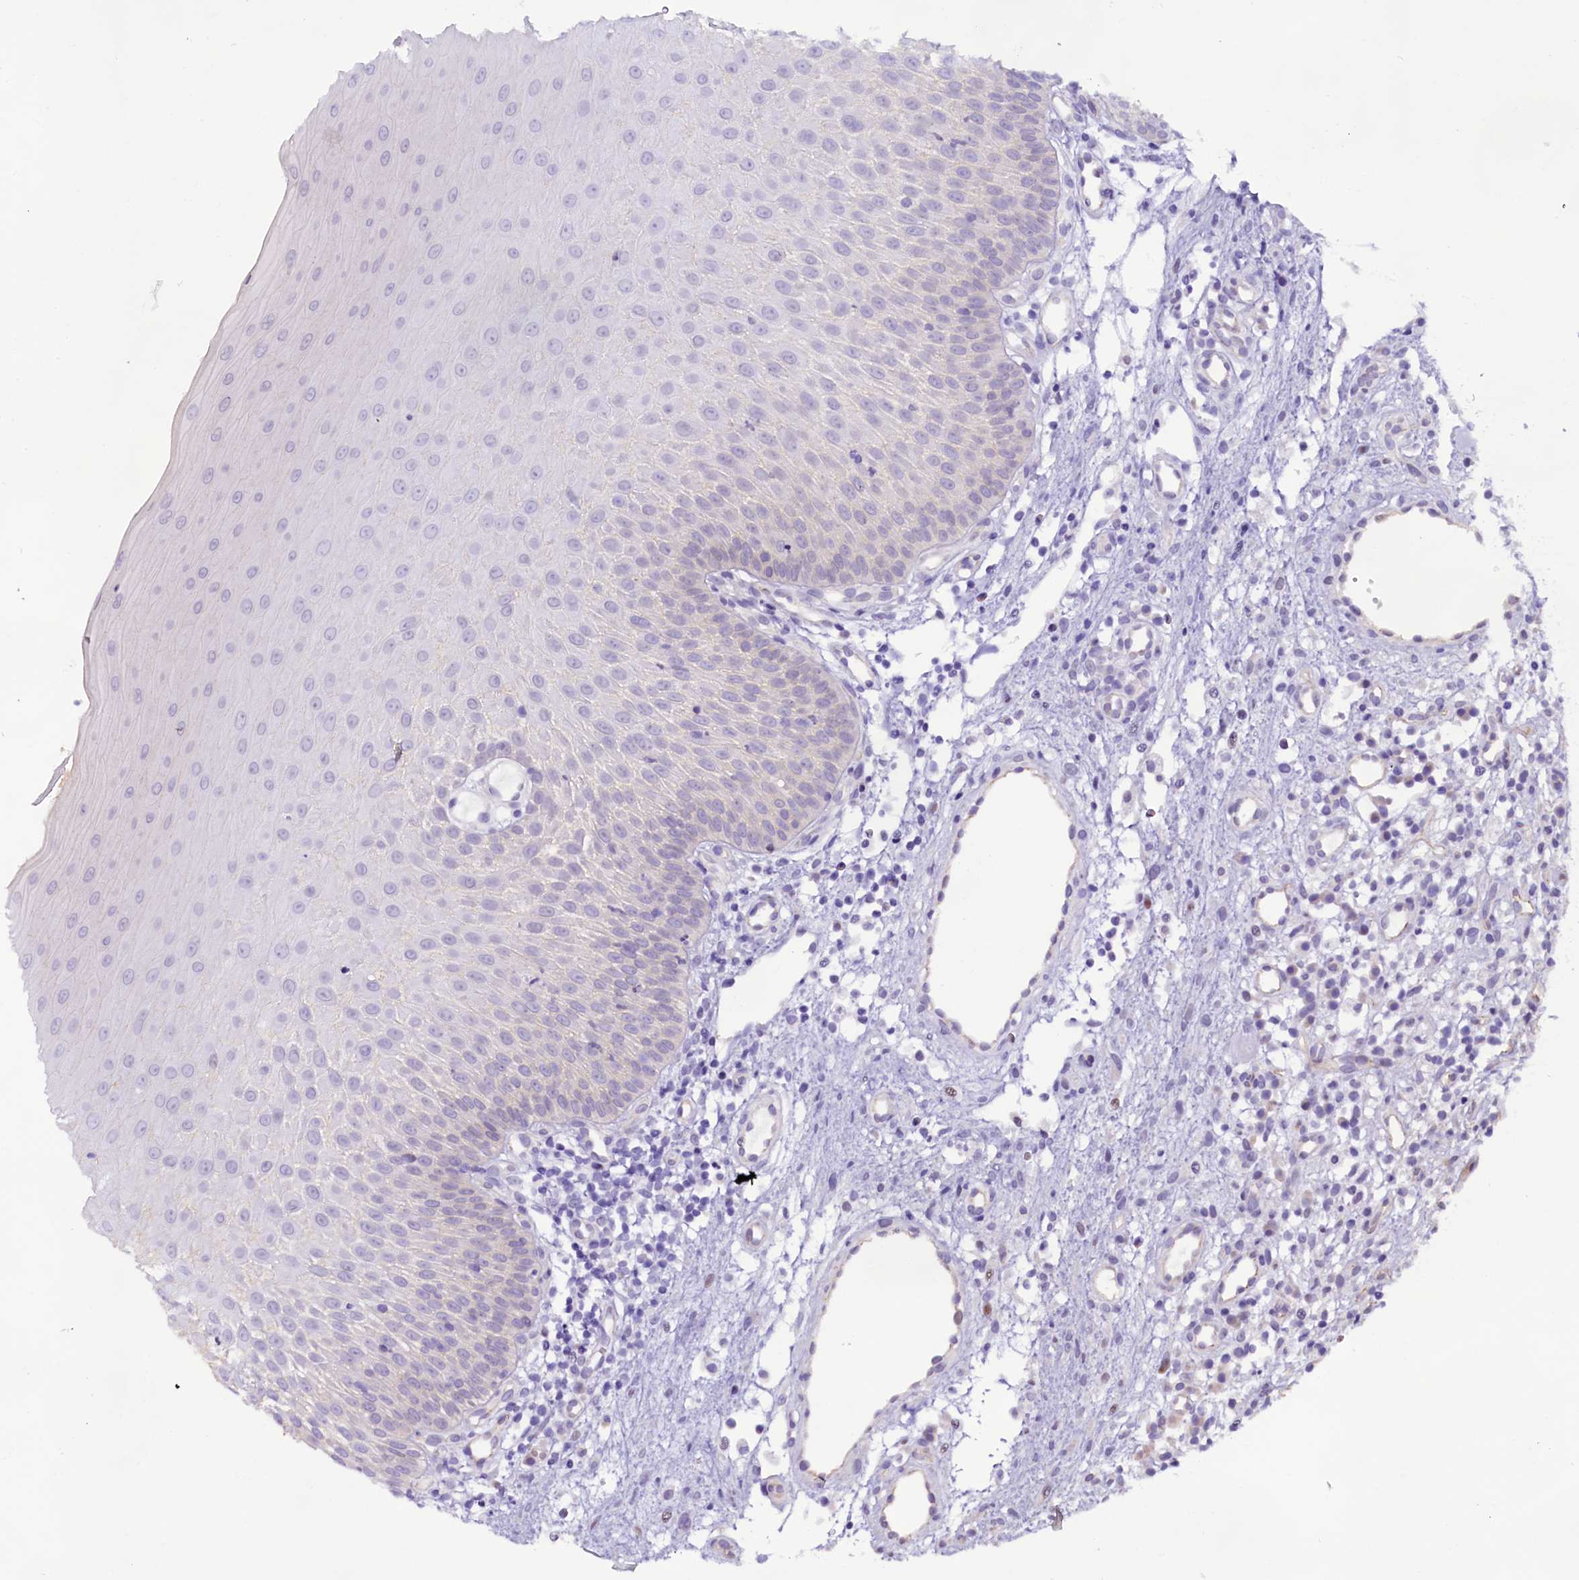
{"staining": {"intensity": "weak", "quantity": "<25%", "location": "nuclear"}, "tissue": "oral mucosa", "cell_type": "Squamous epithelial cells", "image_type": "normal", "snomed": [{"axis": "morphology", "description": "Normal tissue, NOS"}, {"axis": "topography", "description": "Oral tissue"}], "caption": "An image of human oral mucosa is negative for staining in squamous epithelial cells. (DAB (3,3'-diaminobenzidine) immunohistochemistry visualized using brightfield microscopy, high magnification).", "gene": "CCDC106", "patient": {"sex": "female", "age": 13}}